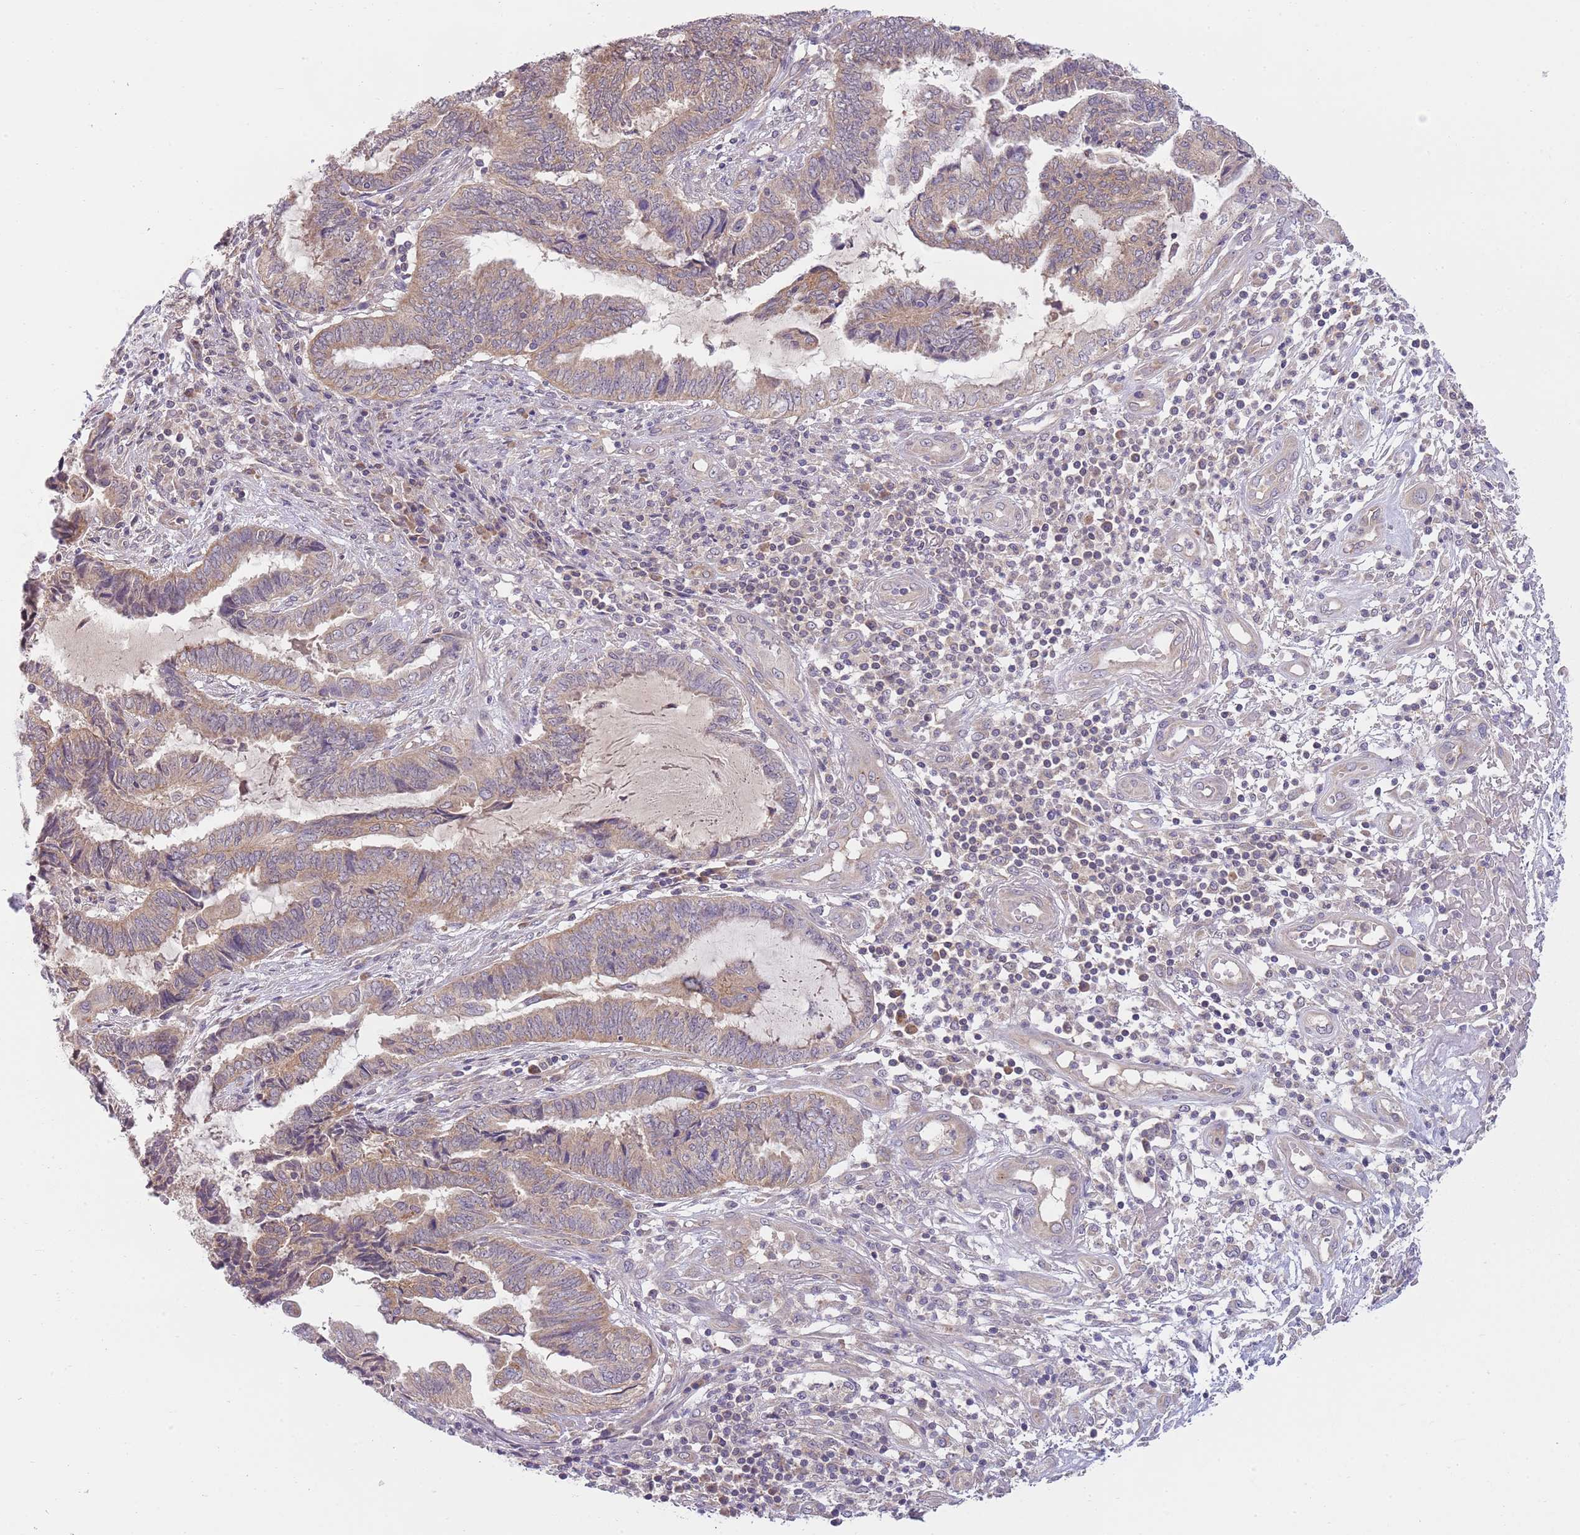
{"staining": {"intensity": "weak", "quantity": "25%-75%", "location": "cytoplasmic/membranous"}, "tissue": "endometrial cancer", "cell_type": "Tumor cells", "image_type": "cancer", "snomed": [{"axis": "morphology", "description": "Adenocarcinoma, NOS"}, {"axis": "topography", "description": "Uterus"}, {"axis": "topography", "description": "Endometrium"}], "caption": "Tumor cells reveal weak cytoplasmic/membranous positivity in approximately 25%-75% of cells in endometrial adenocarcinoma. The staining was performed using DAB (3,3'-diaminobenzidine) to visualize the protein expression in brown, while the nuclei were stained in blue with hematoxylin (Magnification: 20x).", "gene": "SKOR2", "patient": {"sex": "female", "age": 70}}